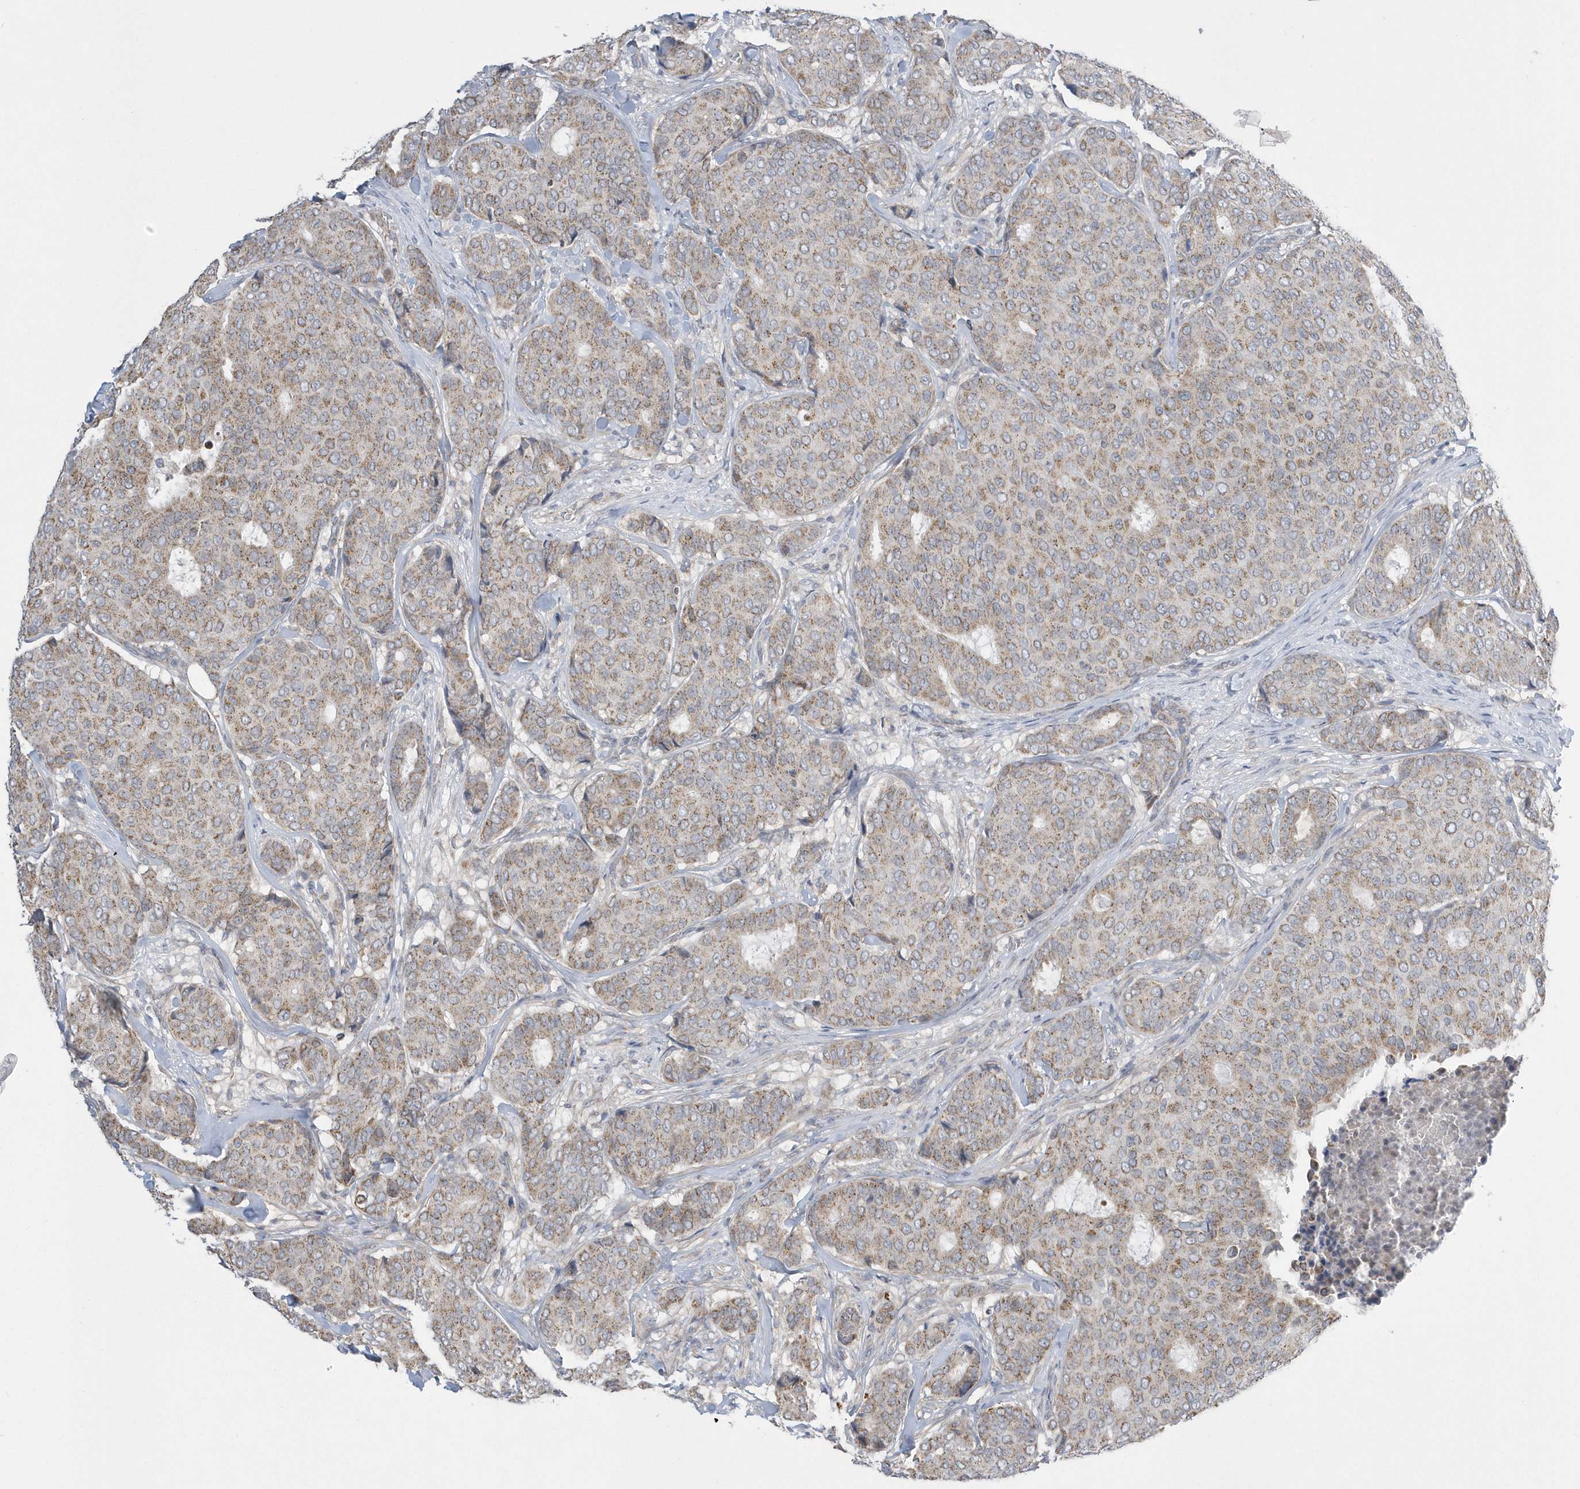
{"staining": {"intensity": "weak", "quantity": ">75%", "location": "cytoplasmic/membranous"}, "tissue": "breast cancer", "cell_type": "Tumor cells", "image_type": "cancer", "snomed": [{"axis": "morphology", "description": "Duct carcinoma"}, {"axis": "topography", "description": "Breast"}], "caption": "Breast intraductal carcinoma tissue demonstrates weak cytoplasmic/membranous staining in approximately >75% of tumor cells, visualized by immunohistochemistry. The protein is shown in brown color, while the nuclei are stained blue.", "gene": "SLX9", "patient": {"sex": "female", "age": 75}}